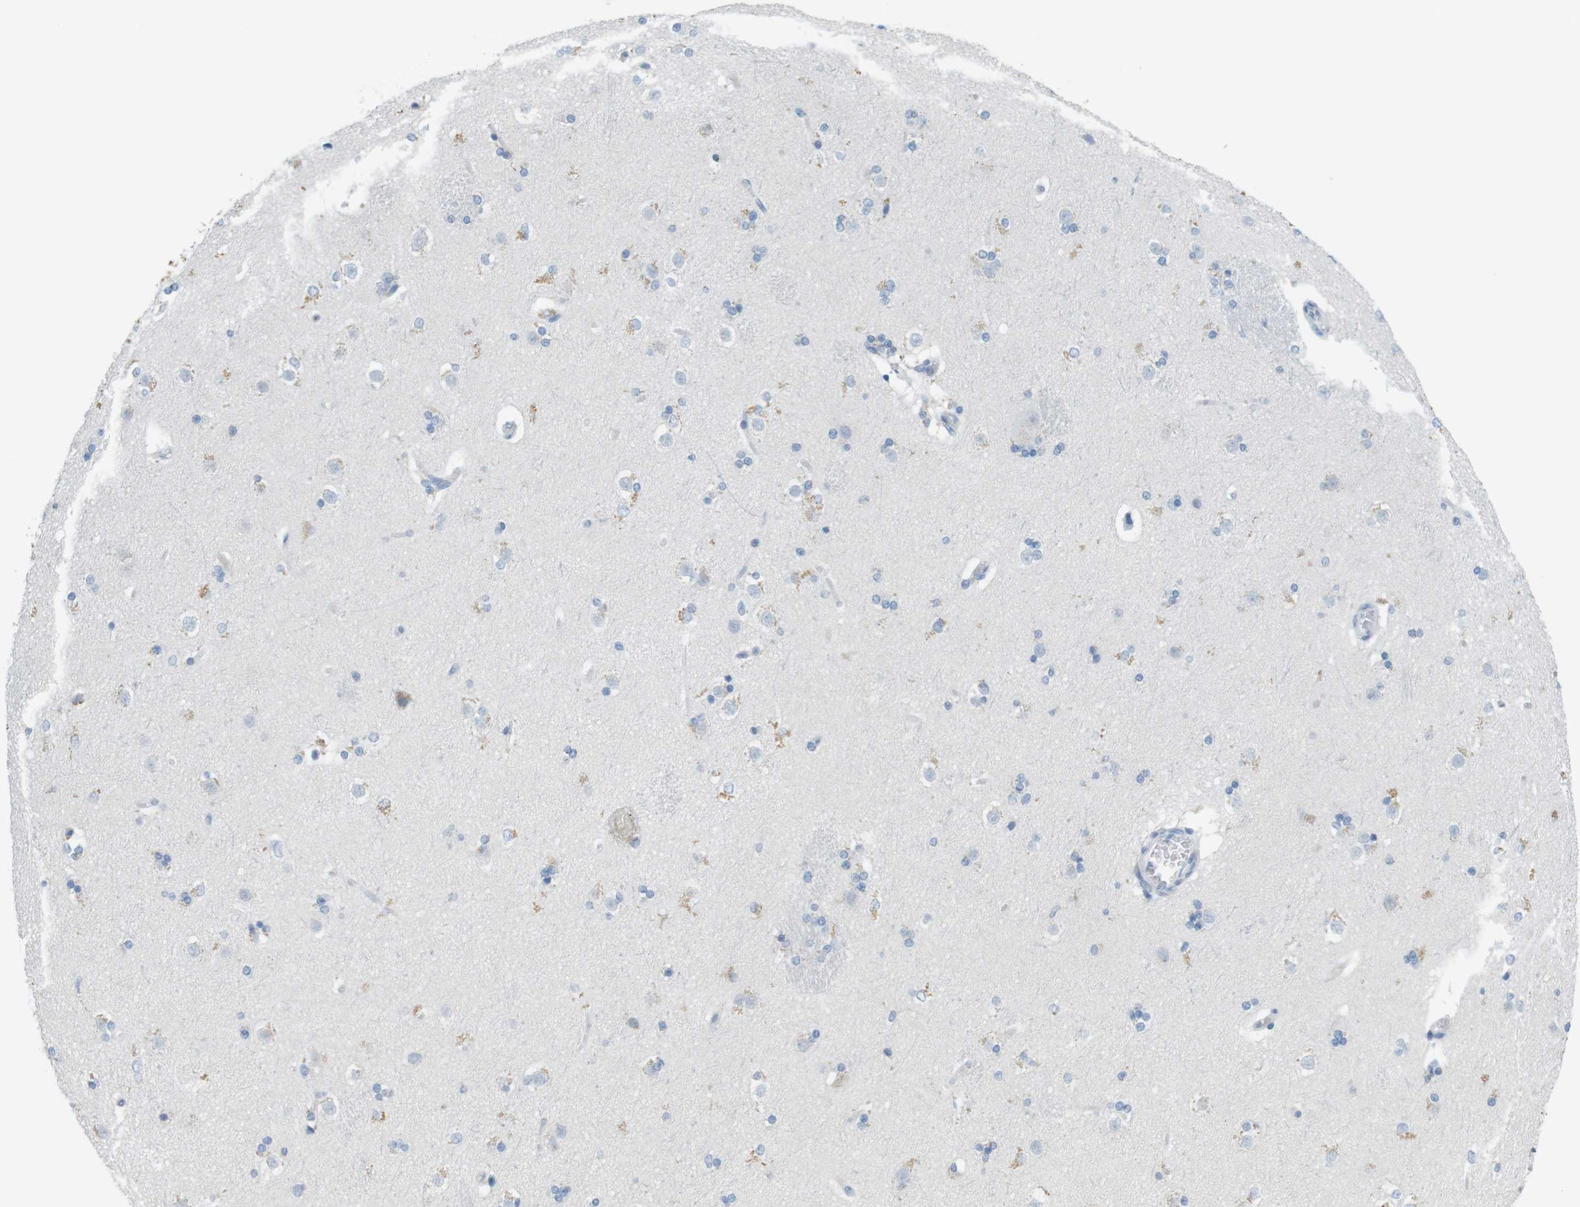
{"staining": {"intensity": "negative", "quantity": "none", "location": "none"}, "tissue": "caudate", "cell_type": "Glial cells", "image_type": "normal", "snomed": [{"axis": "morphology", "description": "Normal tissue, NOS"}, {"axis": "topography", "description": "Lateral ventricle wall"}], "caption": "High power microscopy histopathology image of an IHC photomicrograph of normal caudate, revealing no significant expression in glial cells.", "gene": "MUC5B", "patient": {"sex": "female", "age": 19}}